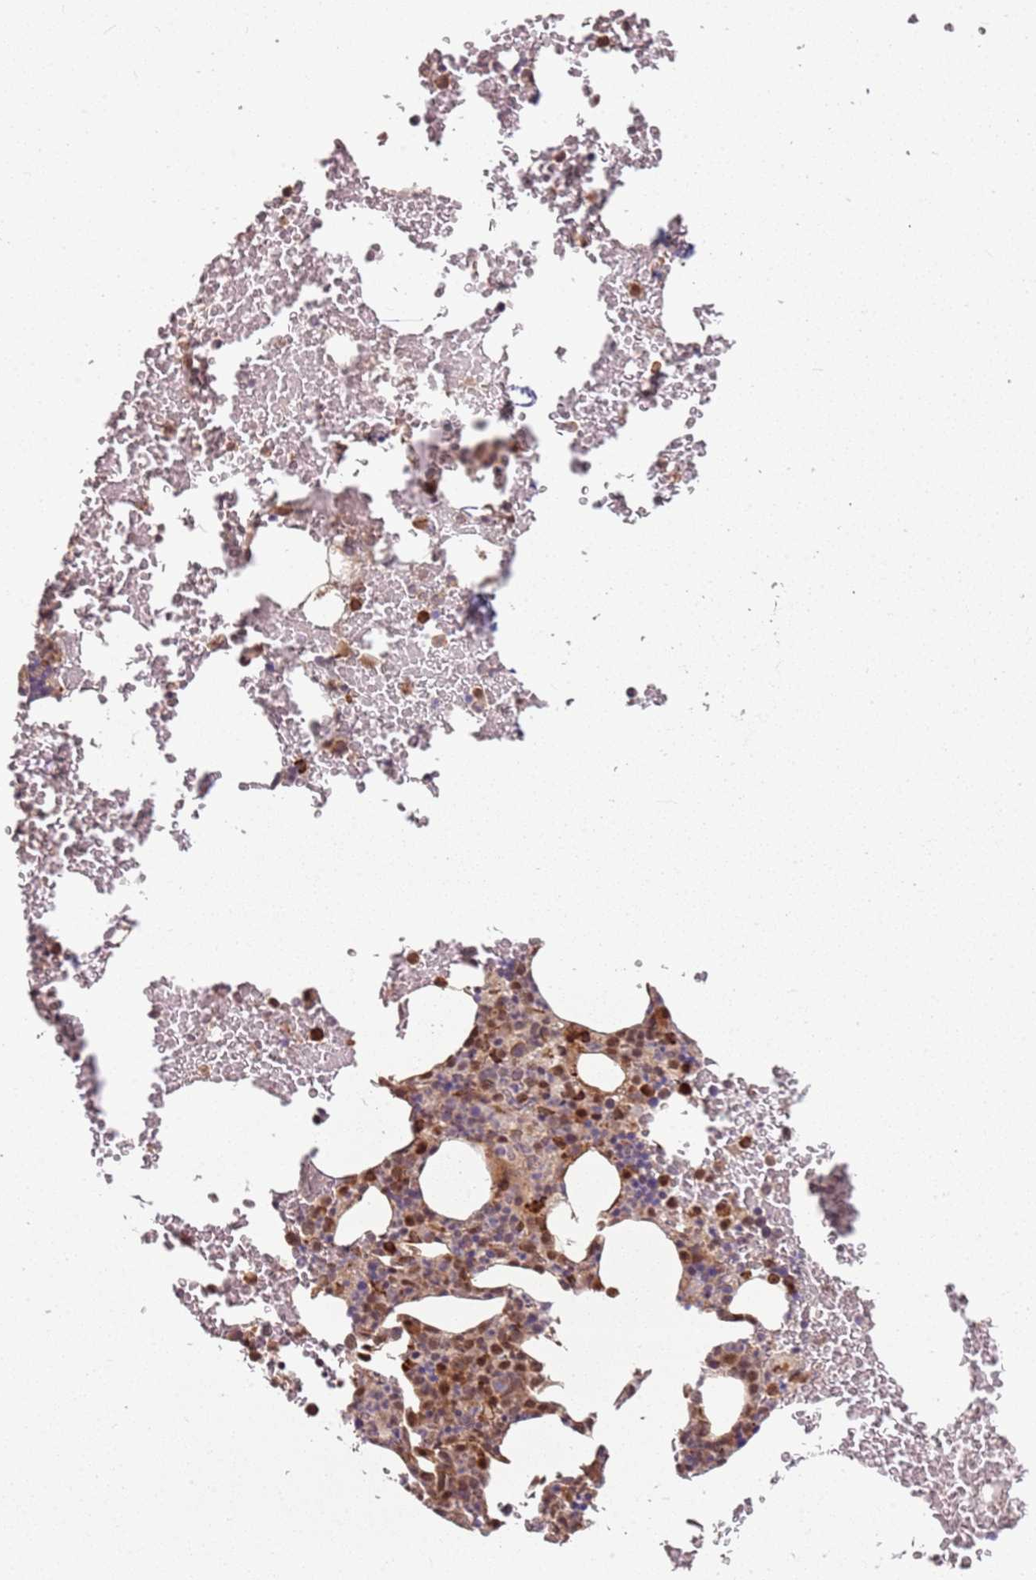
{"staining": {"intensity": "moderate", "quantity": "25%-75%", "location": "cytoplasmic/membranous,nuclear"}, "tissue": "bone marrow", "cell_type": "Hematopoietic cells", "image_type": "normal", "snomed": [{"axis": "morphology", "description": "Normal tissue, NOS"}, {"axis": "morphology", "description": "Inflammation, NOS"}, {"axis": "topography", "description": "Bone marrow"}], "caption": "DAB (3,3'-diaminobenzidine) immunohistochemical staining of unremarkable human bone marrow displays moderate cytoplasmic/membranous,nuclear protein expression in about 25%-75% of hematopoietic cells. (brown staining indicates protein expression, while blue staining denotes nuclei).", "gene": "POLR3H", "patient": {"sex": "female", "age": 78}}